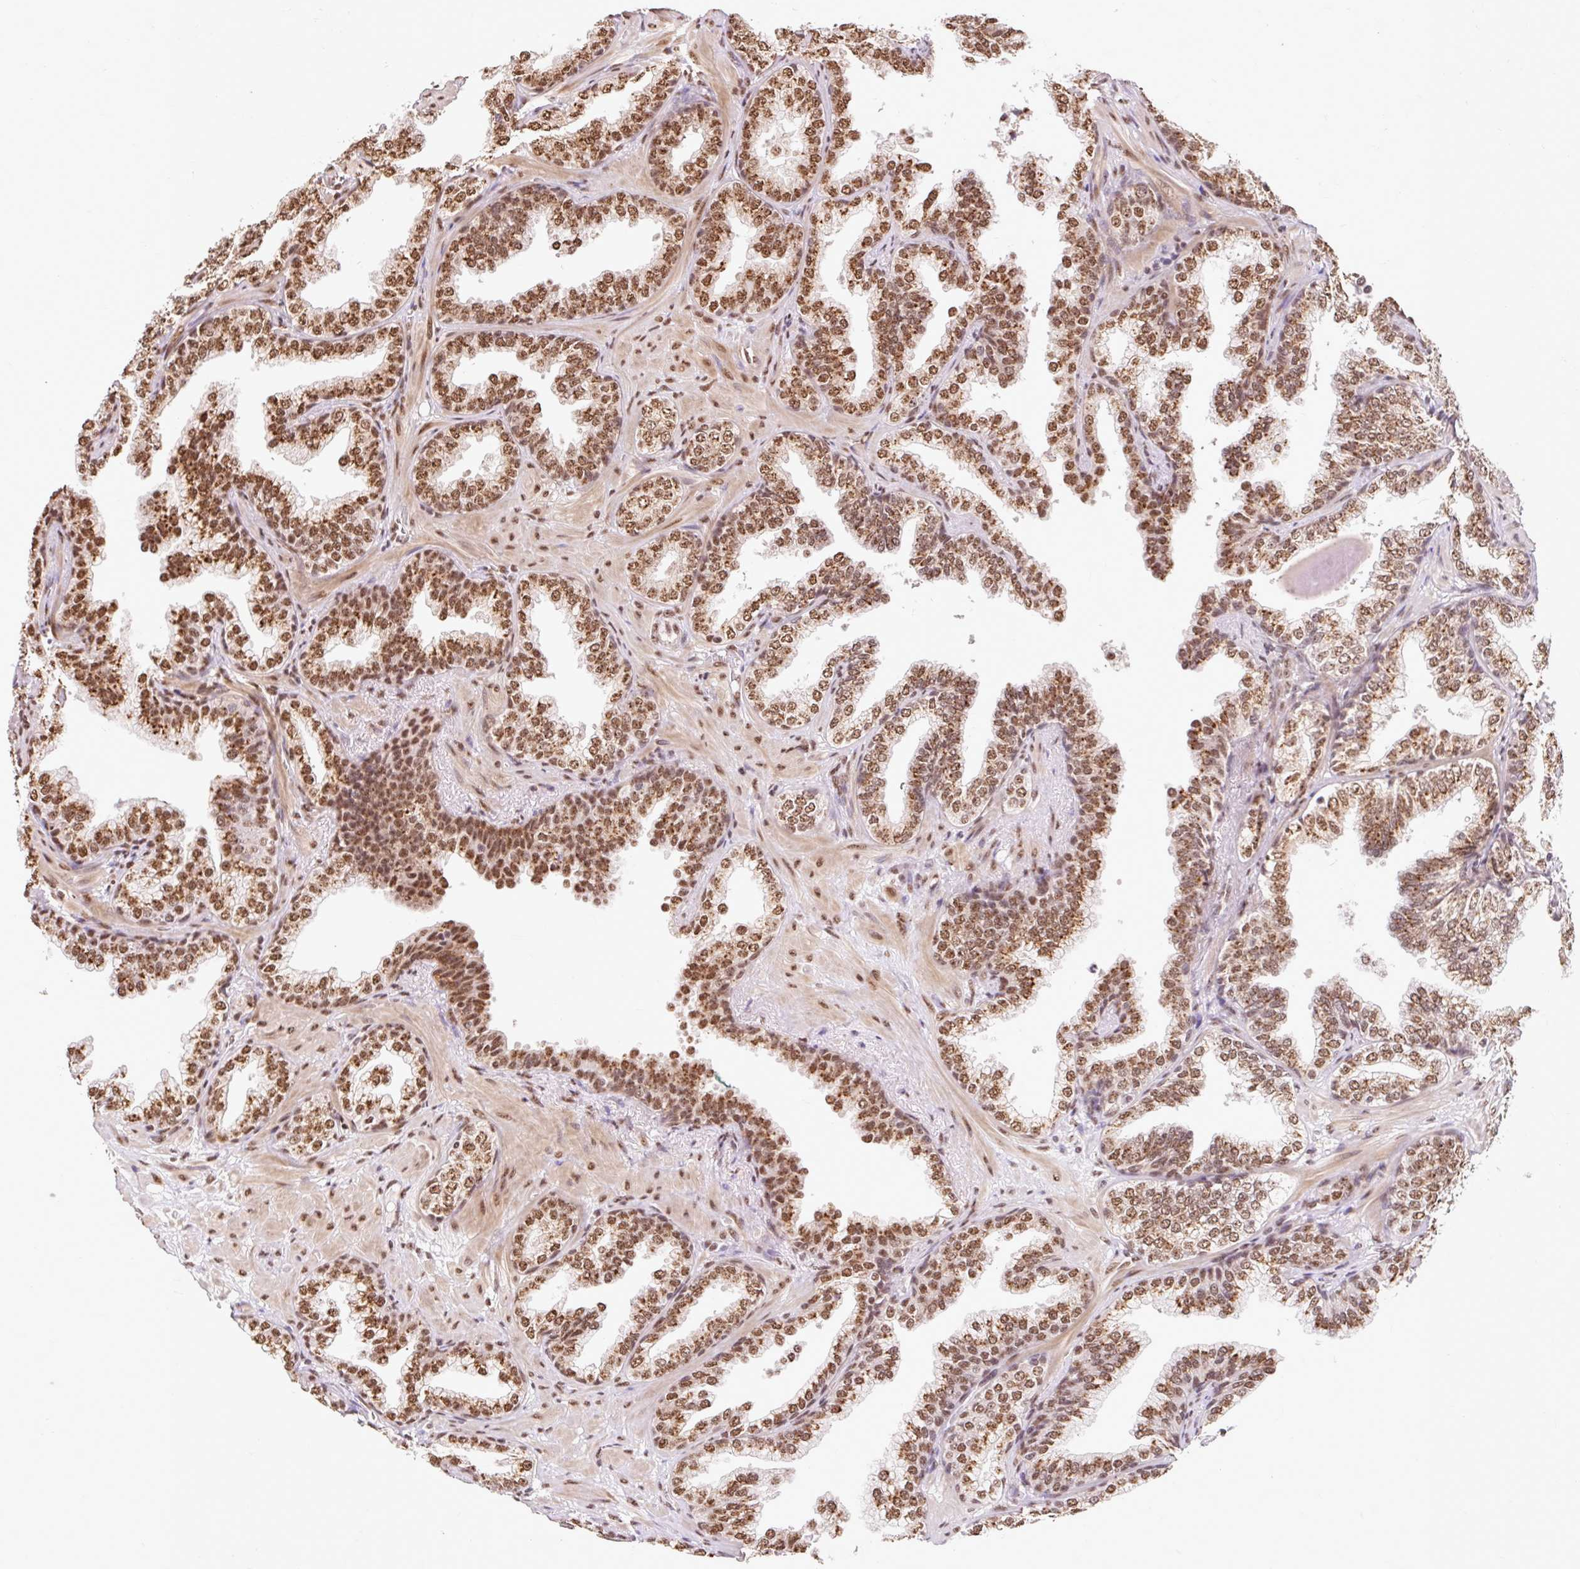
{"staining": {"intensity": "moderate", "quantity": ">75%", "location": "nuclear"}, "tissue": "prostate cancer", "cell_type": "Tumor cells", "image_type": "cancer", "snomed": [{"axis": "morphology", "description": "Adenocarcinoma, High grade"}, {"axis": "topography", "description": "Prostate"}], "caption": "The histopathology image displays staining of prostate cancer (high-grade adenocarcinoma), revealing moderate nuclear protein positivity (brown color) within tumor cells.", "gene": "BICRA", "patient": {"sex": "male", "age": 58}}